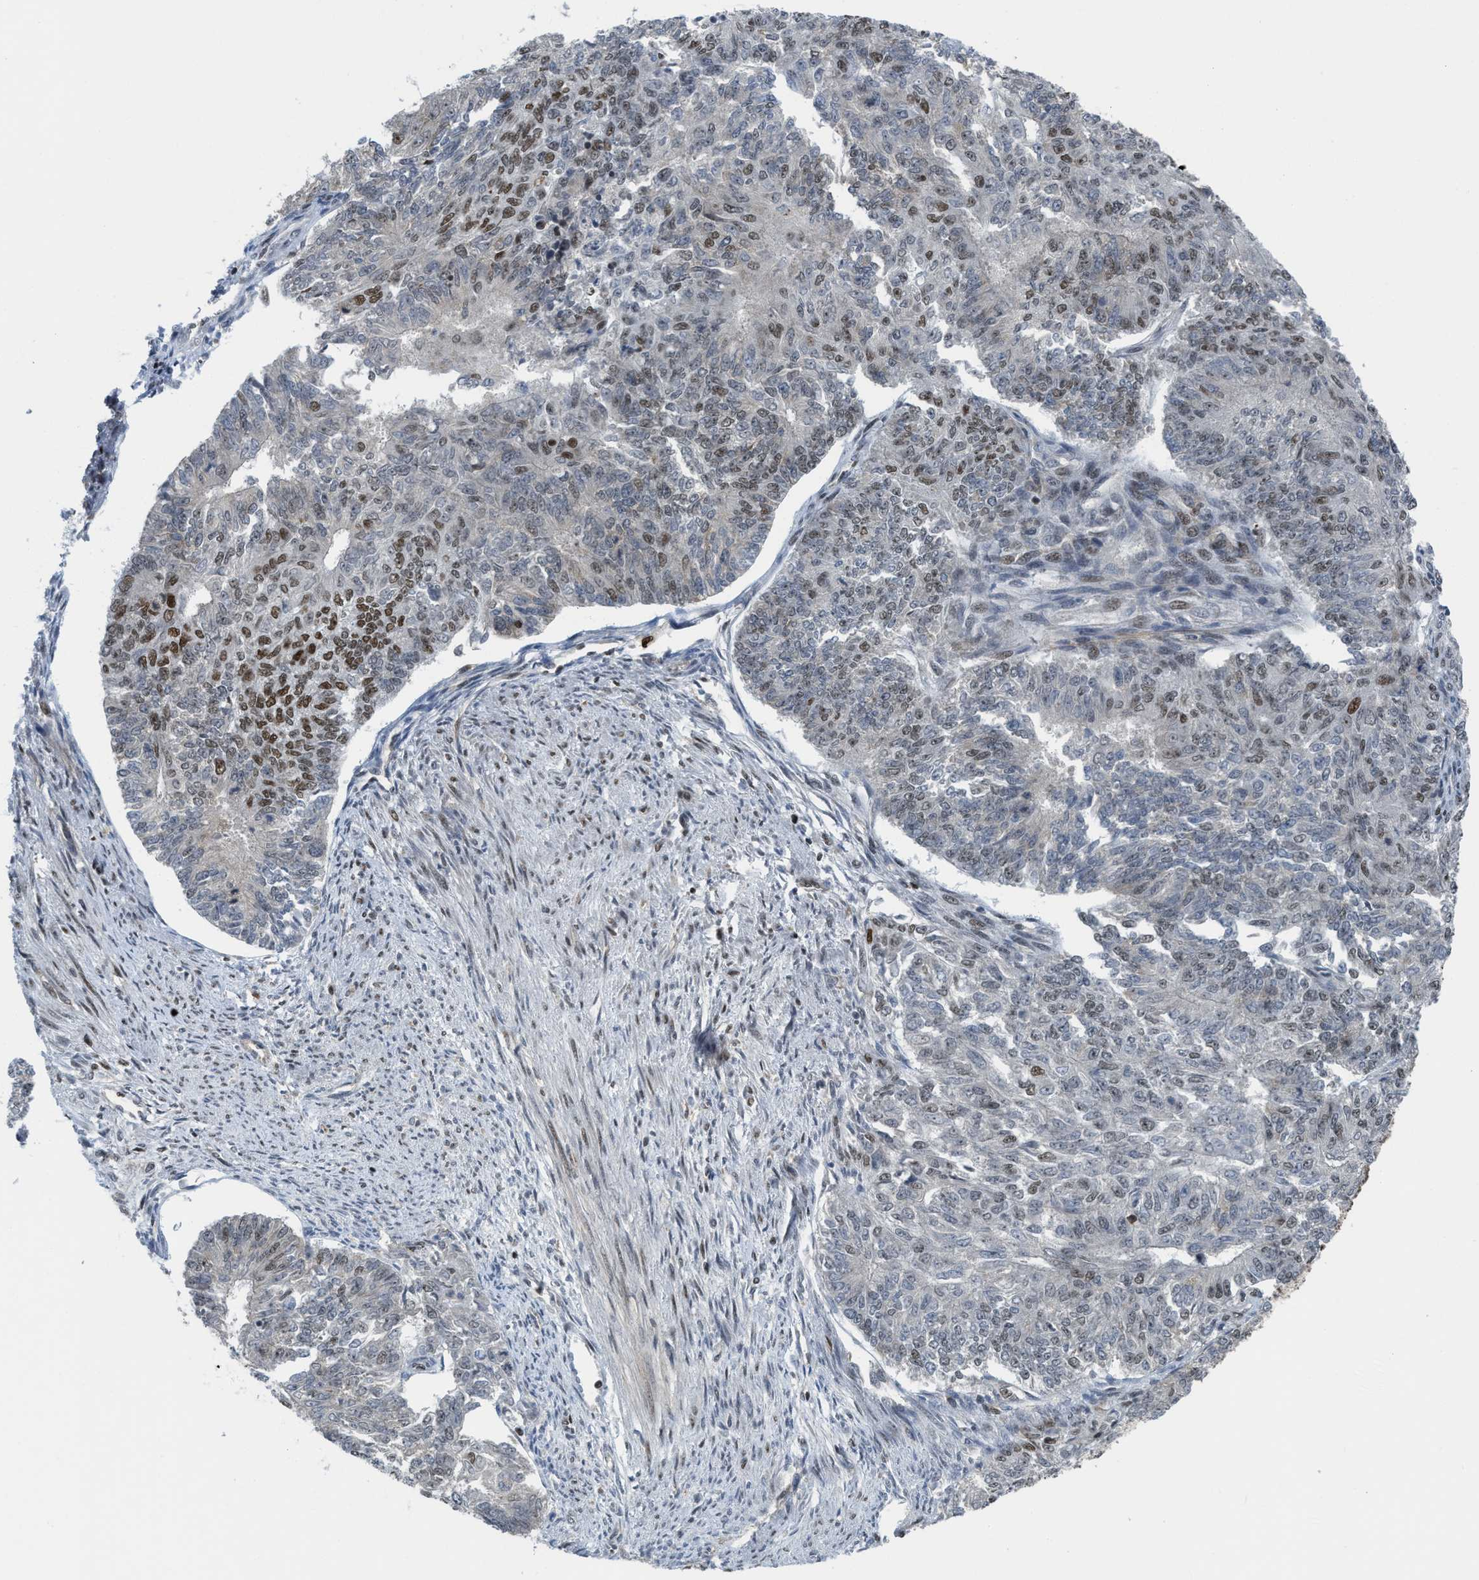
{"staining": {"intensity": "moderate", "quantity": "<25%", "location": "nuclear"}, "tissue": "endometrial cancer", "cell_type": "Tumor cells", "image_type": "cancer", "snomed": [{"axis": "morphology", "description": "Adenocarcinoma, NOS"}, {"axis": "topography", "description": "Endometrium"}], "caption": "Immunohistochemistry (DAB) staining of adenocarcinoma (endometrial) reveals moderate nuclear protein positivity in approximately <25% of tumor cells.", "gene": "RFX5", "patient": {"sex": "female", "age": 32}}